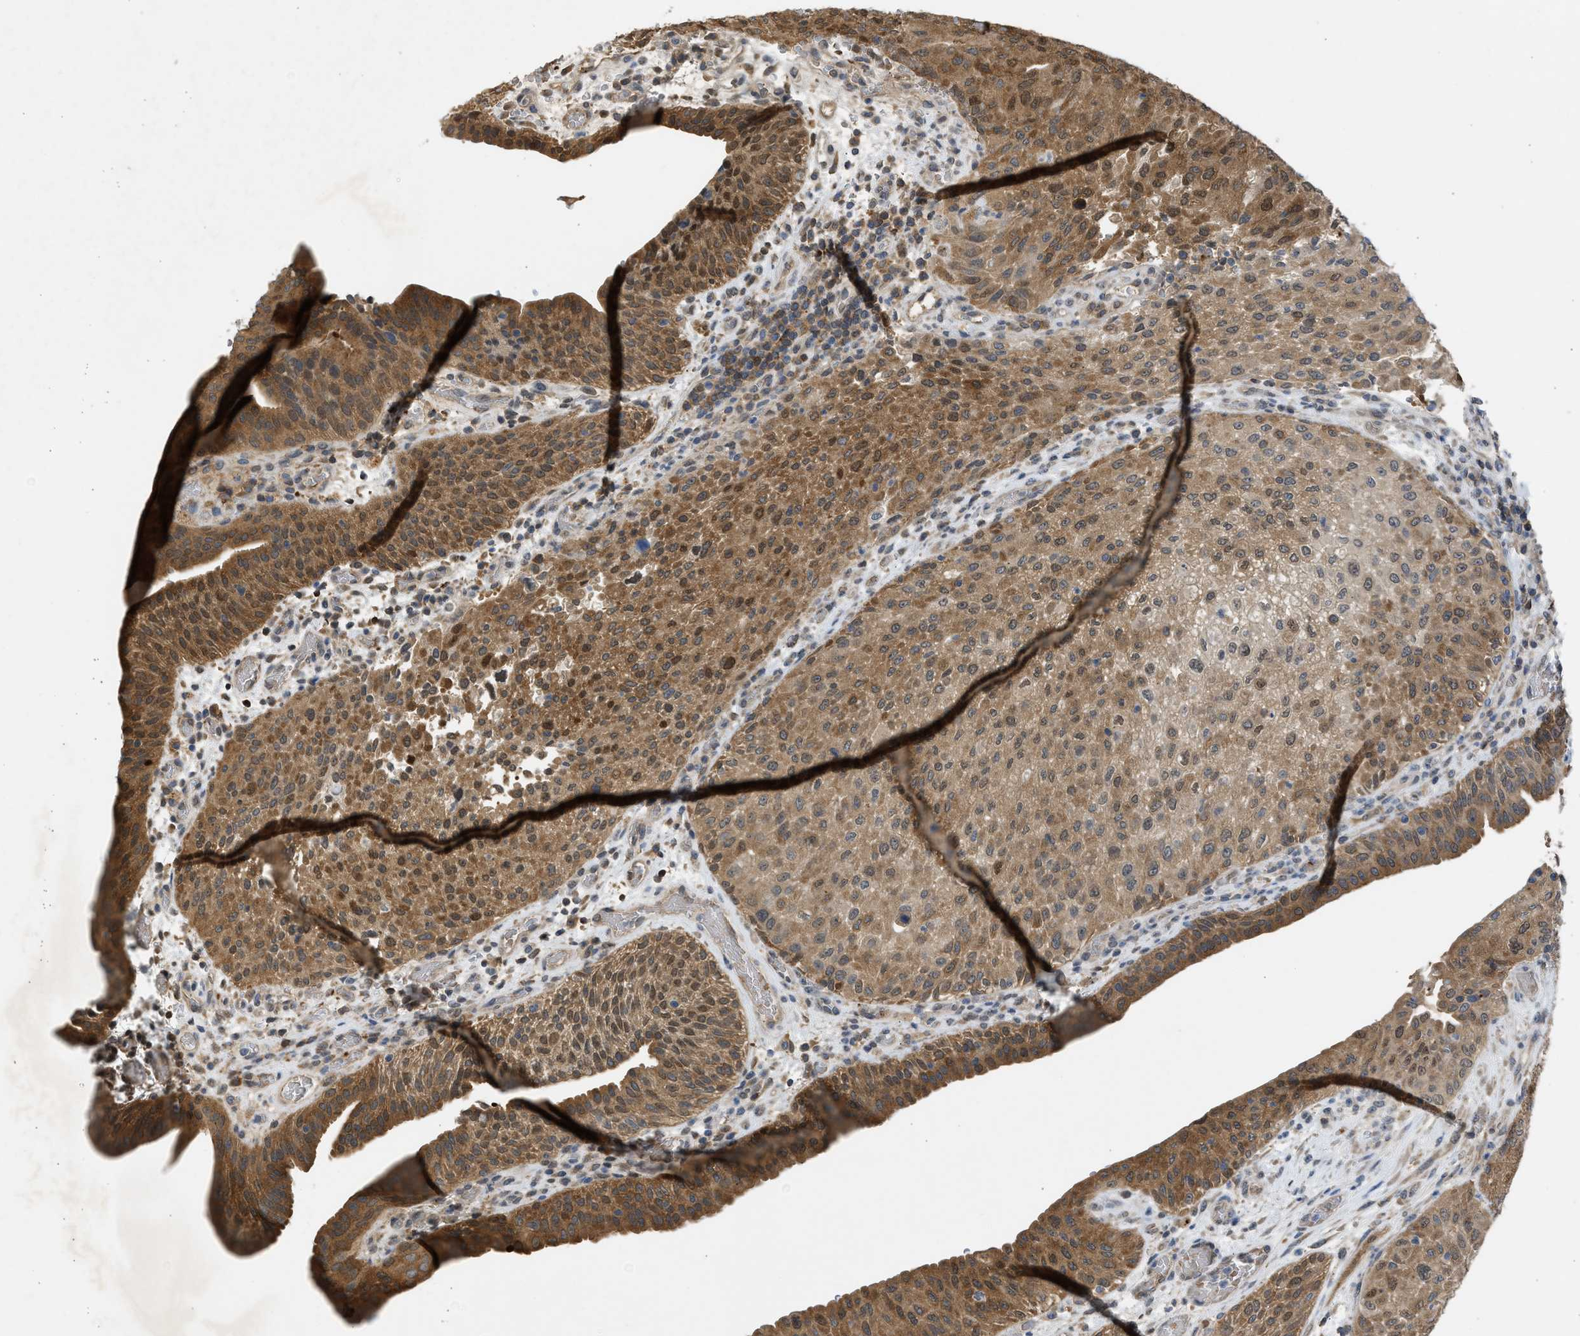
{"staining": {"intensity": "moderate", "quantity": ">75%", "location": "cytoplasmic/membranous,nuclear"}, "tissue": "urothelial cancer", "cell_type": "Tumor cells", "image_type": "cancer", "snomed": [{"axis": "morphology", "description": "Urothelial carcinoma, Low grade"}, {"axis": "morphology", "description": "Urothelial carcinoma, High grade"}, {"axis": "topography", "description": "Urinary bladder"}], "caption": "Tumor cells demonstrate moderate cytoplasmic/membranous and nuclear staining in about >75% of cells in urothelial cancer.", "gene": "MAPK7", "patient": {"sex": "male", "age": 35}}